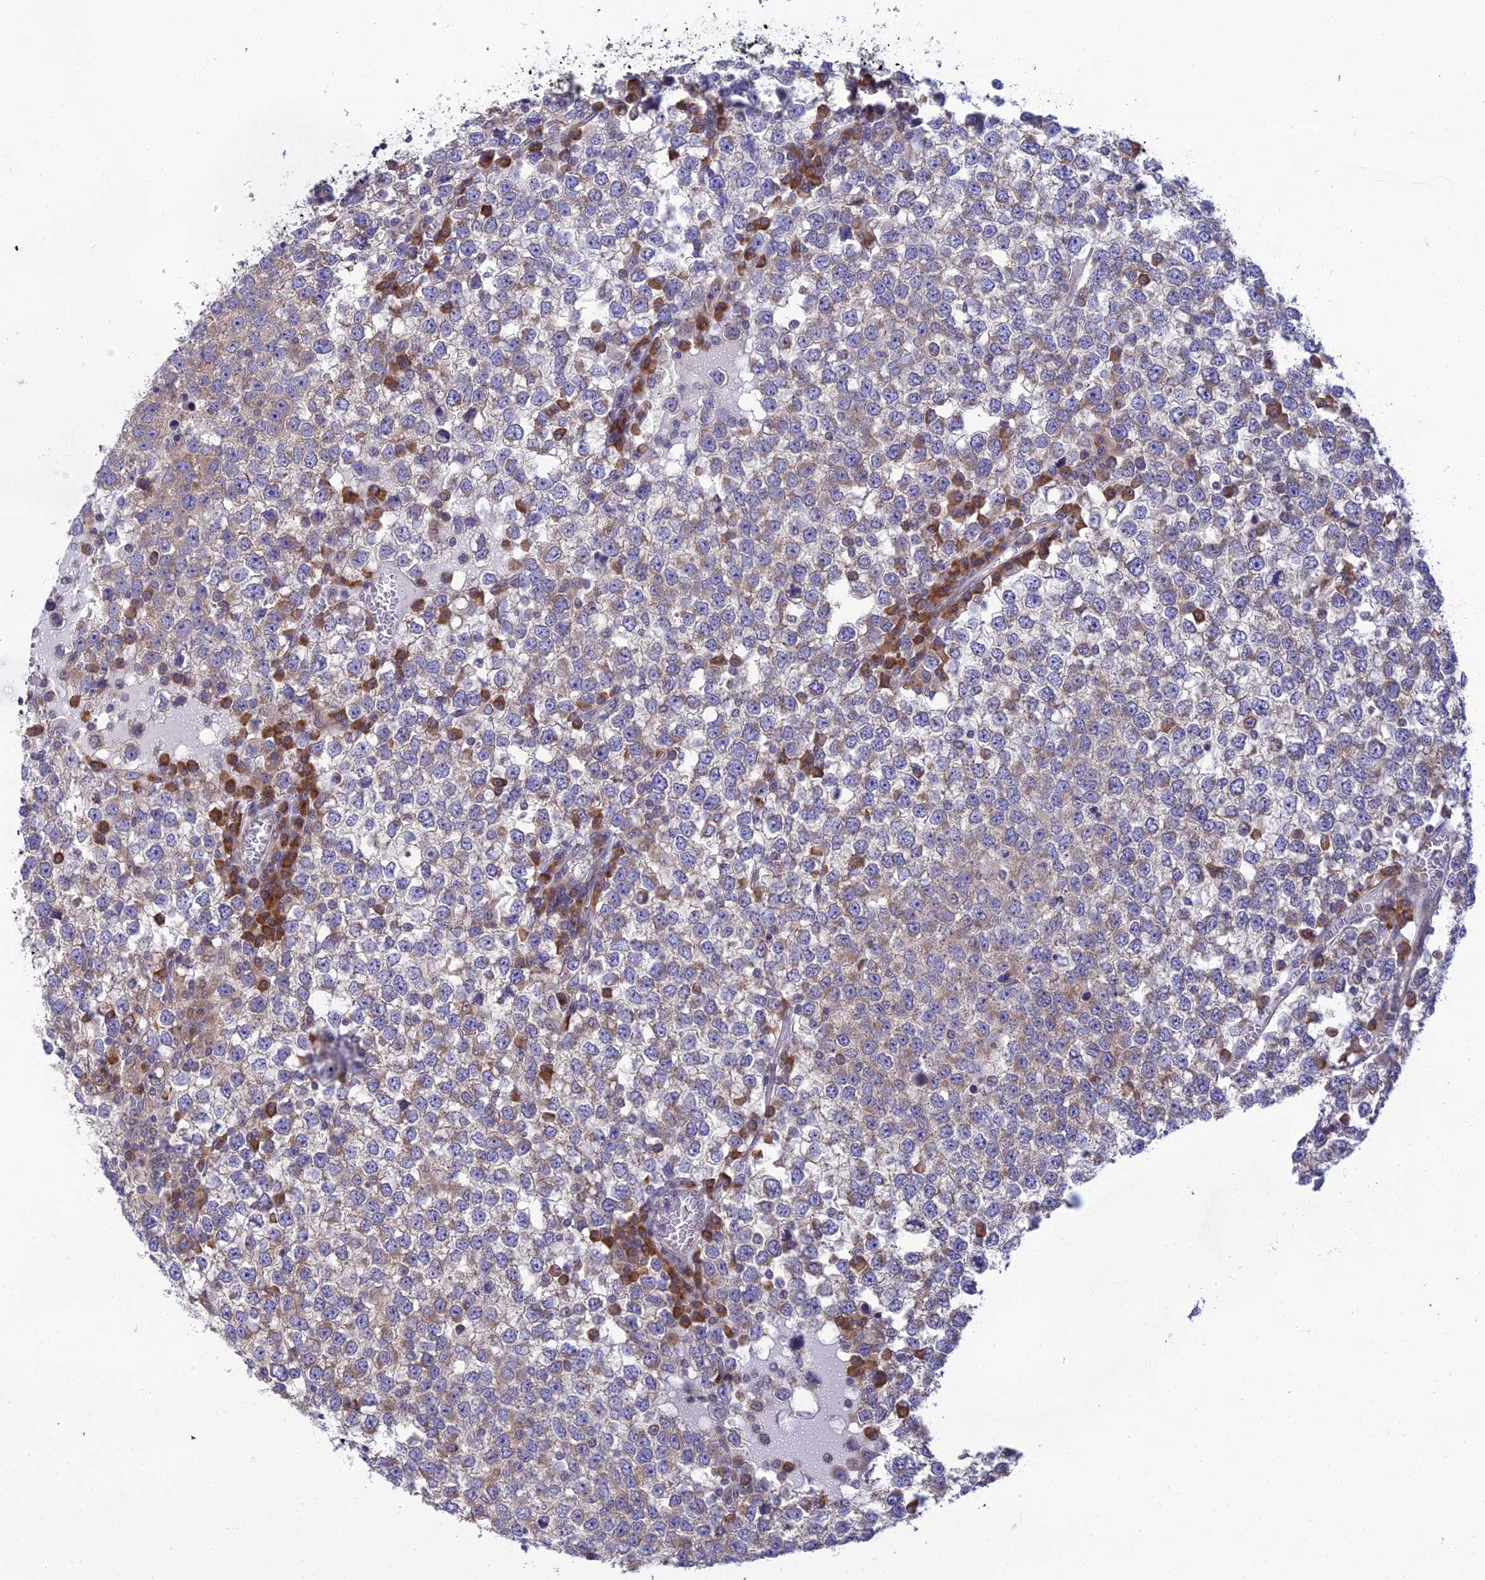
{"staining": {"intensity": "weak", "quantity": "25%-75%", "location": "cytoplasmic/membranous"}, "tissue": "testis cancer", "cell_type": "Tumor cells", "image_type": "cancer", "snomed": [{"axis": "morphology", "description": "Seminoma, NOS"}, {"axis": "topography", "description": "Testis"}], "caption": "DAB immunohistochemical staining of testis cancer (seminoma) displays weak cytoplasmic/membranous protein positivity in approximately 25%-75% of tumor cells.", "gene": "CLCN7", "patient": {"sex": "male", "age": 65}}